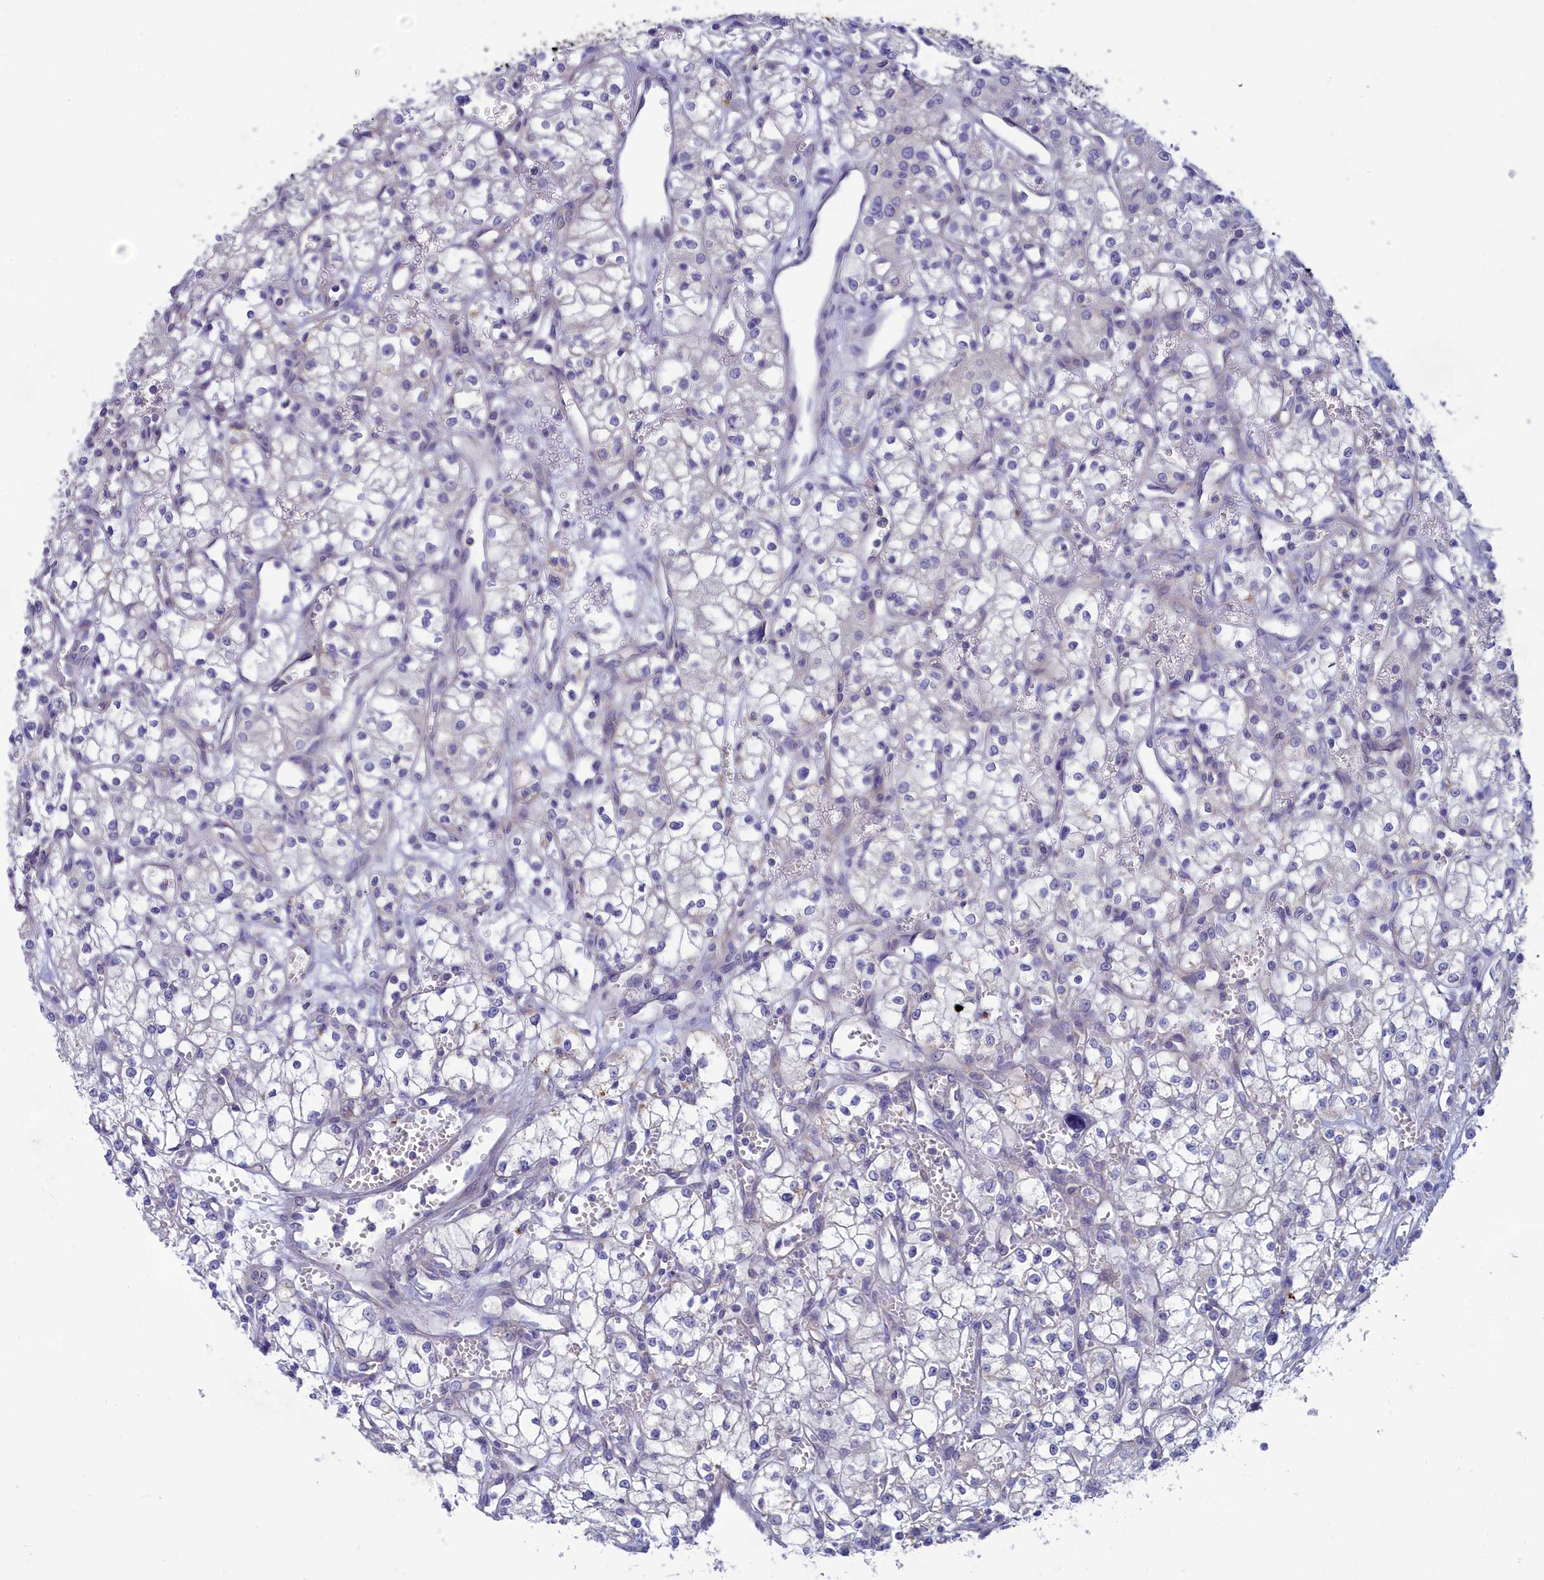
{"staining": {"intensity": "negative", "quantity": "none", "location": "none"}, "tissue": "renal cancer", "cell_type": "Tumor cells", "image_type": "cancer", "snomed": [{"axis": "morphology", "description": "Adenocarcinoma, NOS"}, {"axis": "topography", "description": "Kidney"}], "caption": "A micrograph of adenocarcinoma (renal) stained for a protein exhibits no brown staining in tumor cells.", "gene": "TMEM30B", "patient": {"sex": "male", "age": 59}}